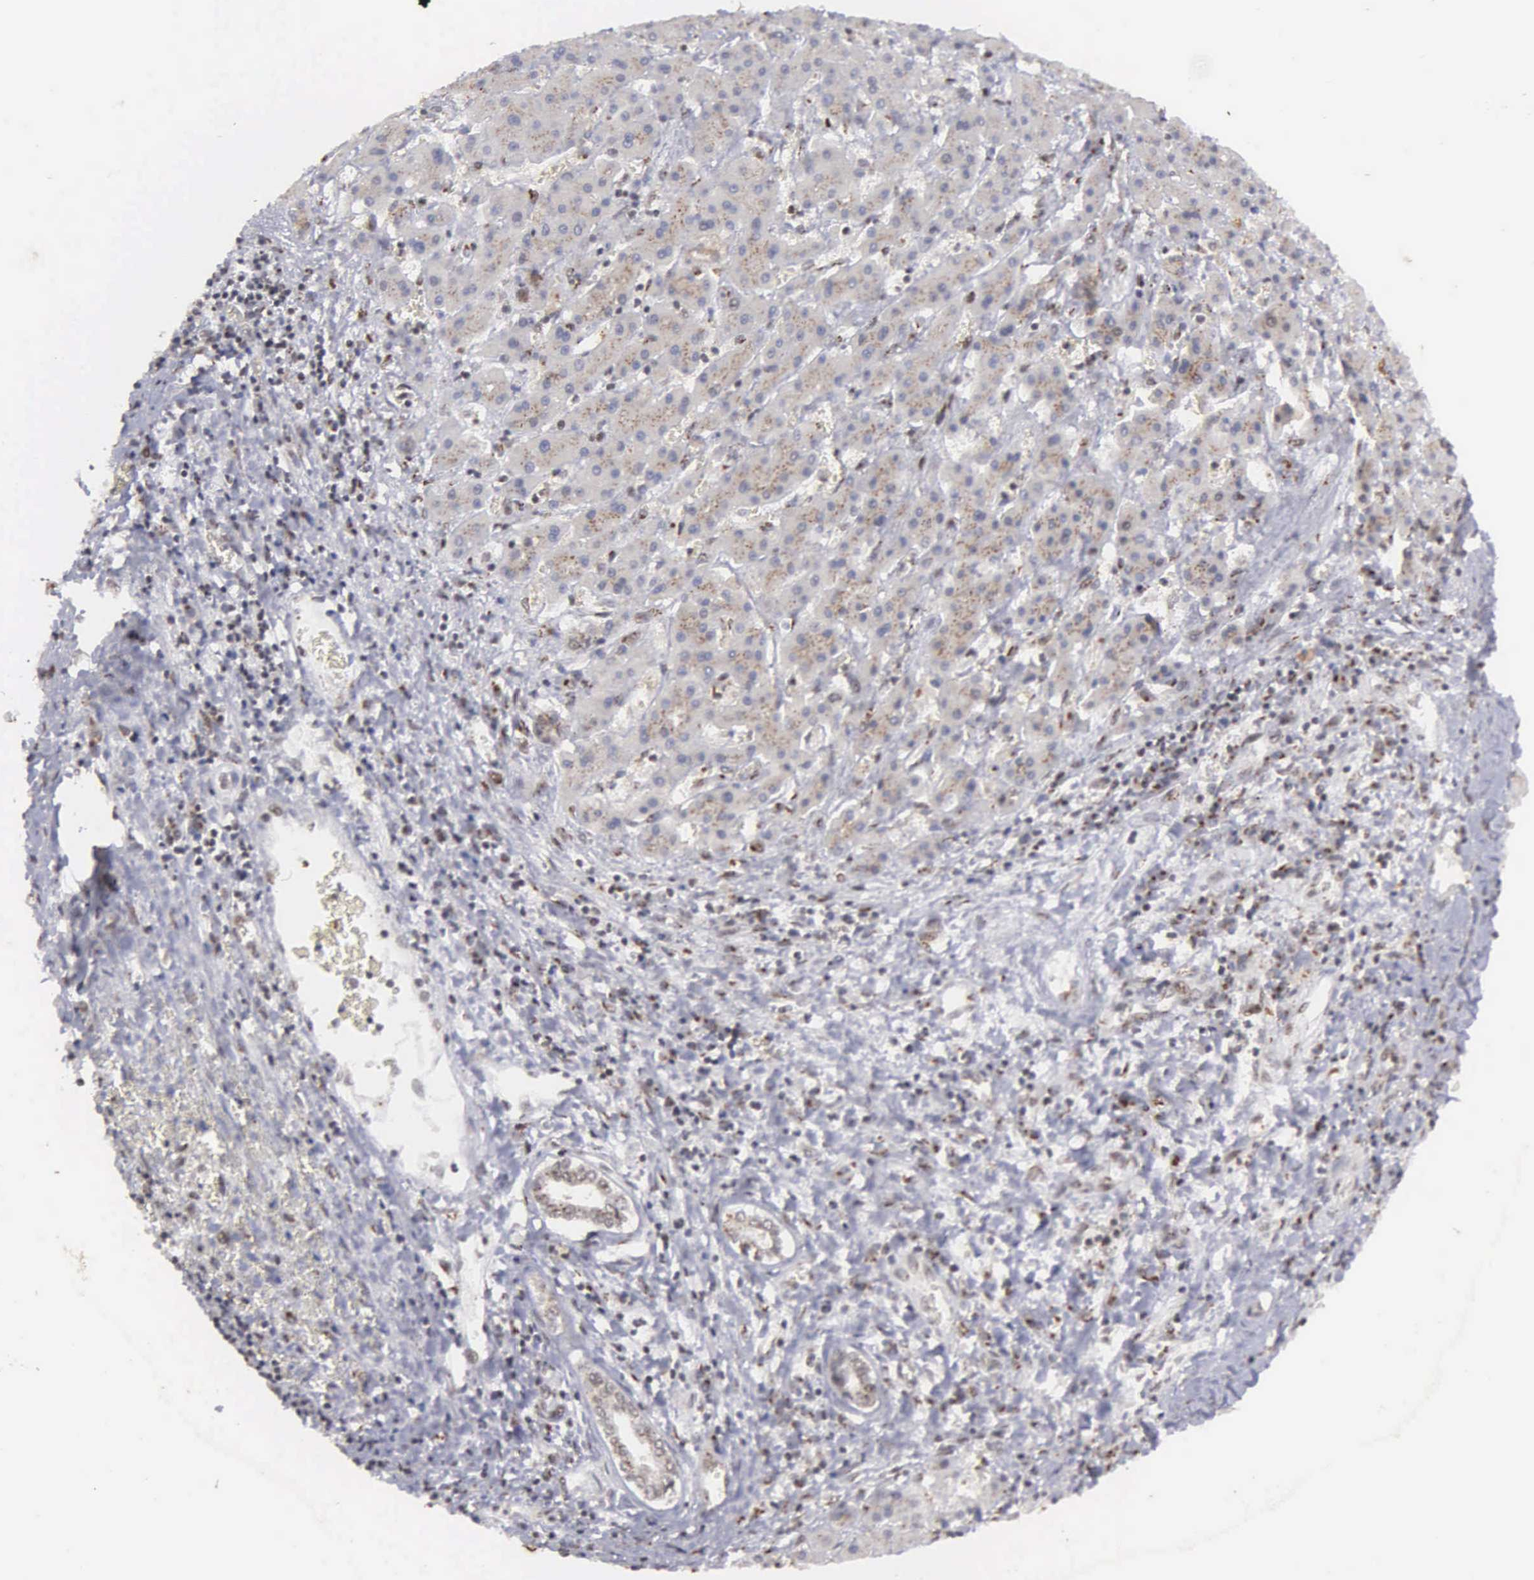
{"staining": {"intensity": "weak", "quantity": "25%-75%", "location": "cytoplasmic/membranous,nuclear"}, "tissue": "liver cancer", "cell_type": "Tumor cells", "image_type": "cancer", "snomed": [{"axis": "morphology", "description": "Carcinoma, Hepatocellular, NOS"}, {"axis": "topography", "description": "Liver"}], "caption": "A photomicrograph showing weak cytoplasmic/membranous and nuclear expression in approximately 25%-75% of tumor cells in hepatocellular carcinoma (liver), as visualized by brown immunohistochemical staining.", "gene": "GTF2A1", "patient": {"sex": "male", "age": 24}}